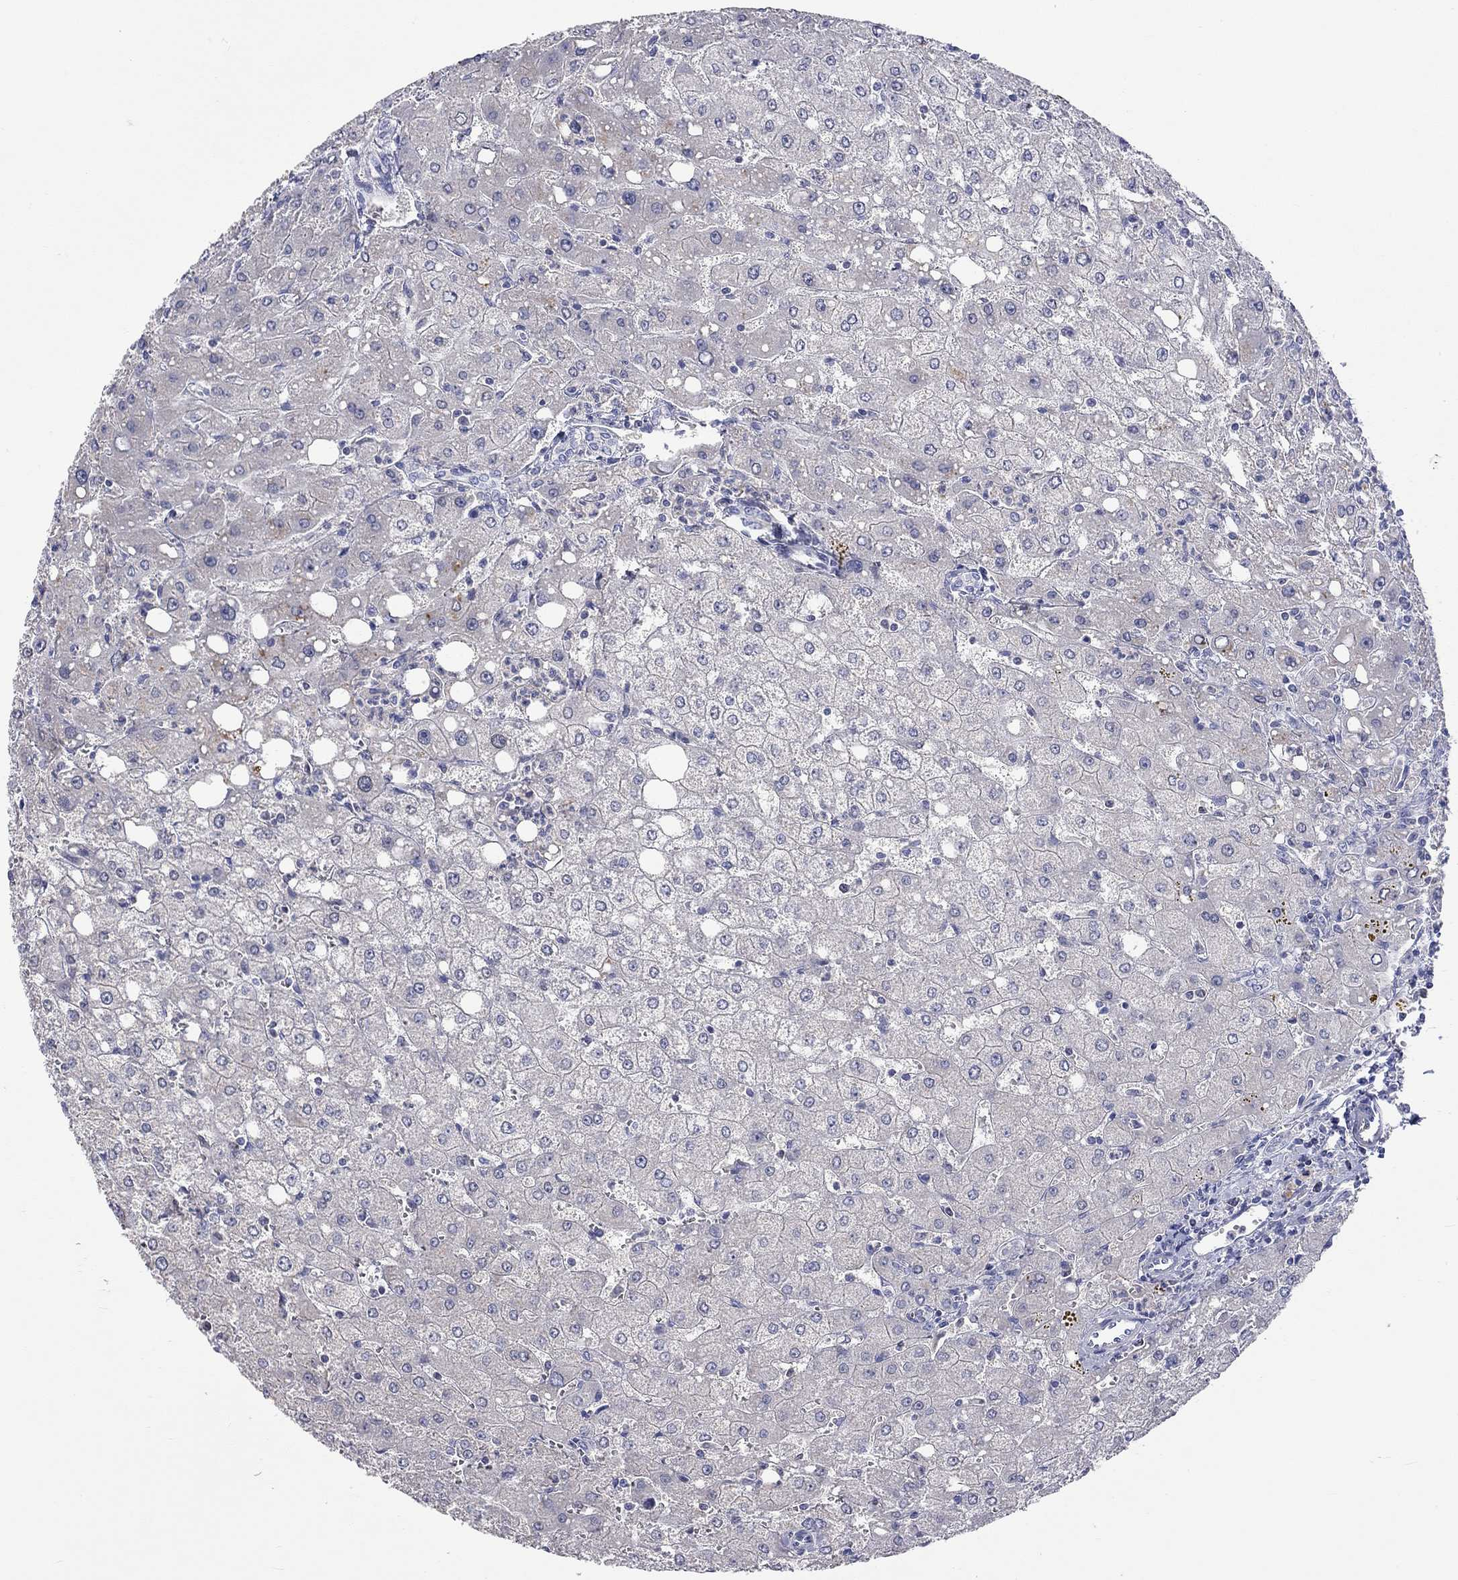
{"staining": {"intensity": "negative", "quantity": "none", "location": "none"}, "tissue": "liver", "cell_type": "Cholangiocytes", "image_type": "normal", "snomed": [{"axis": "morphology", "description": "Normal tissue, NOS"}, {"axis": "topography", "description": "Liver"}], "caption": "This is an immunohistochemistry photomicrograph of benign human liver. There is no expression in cholangiocytes.", "gene": "LRFN4", "patient": {"sex": "female", "age": 53}}